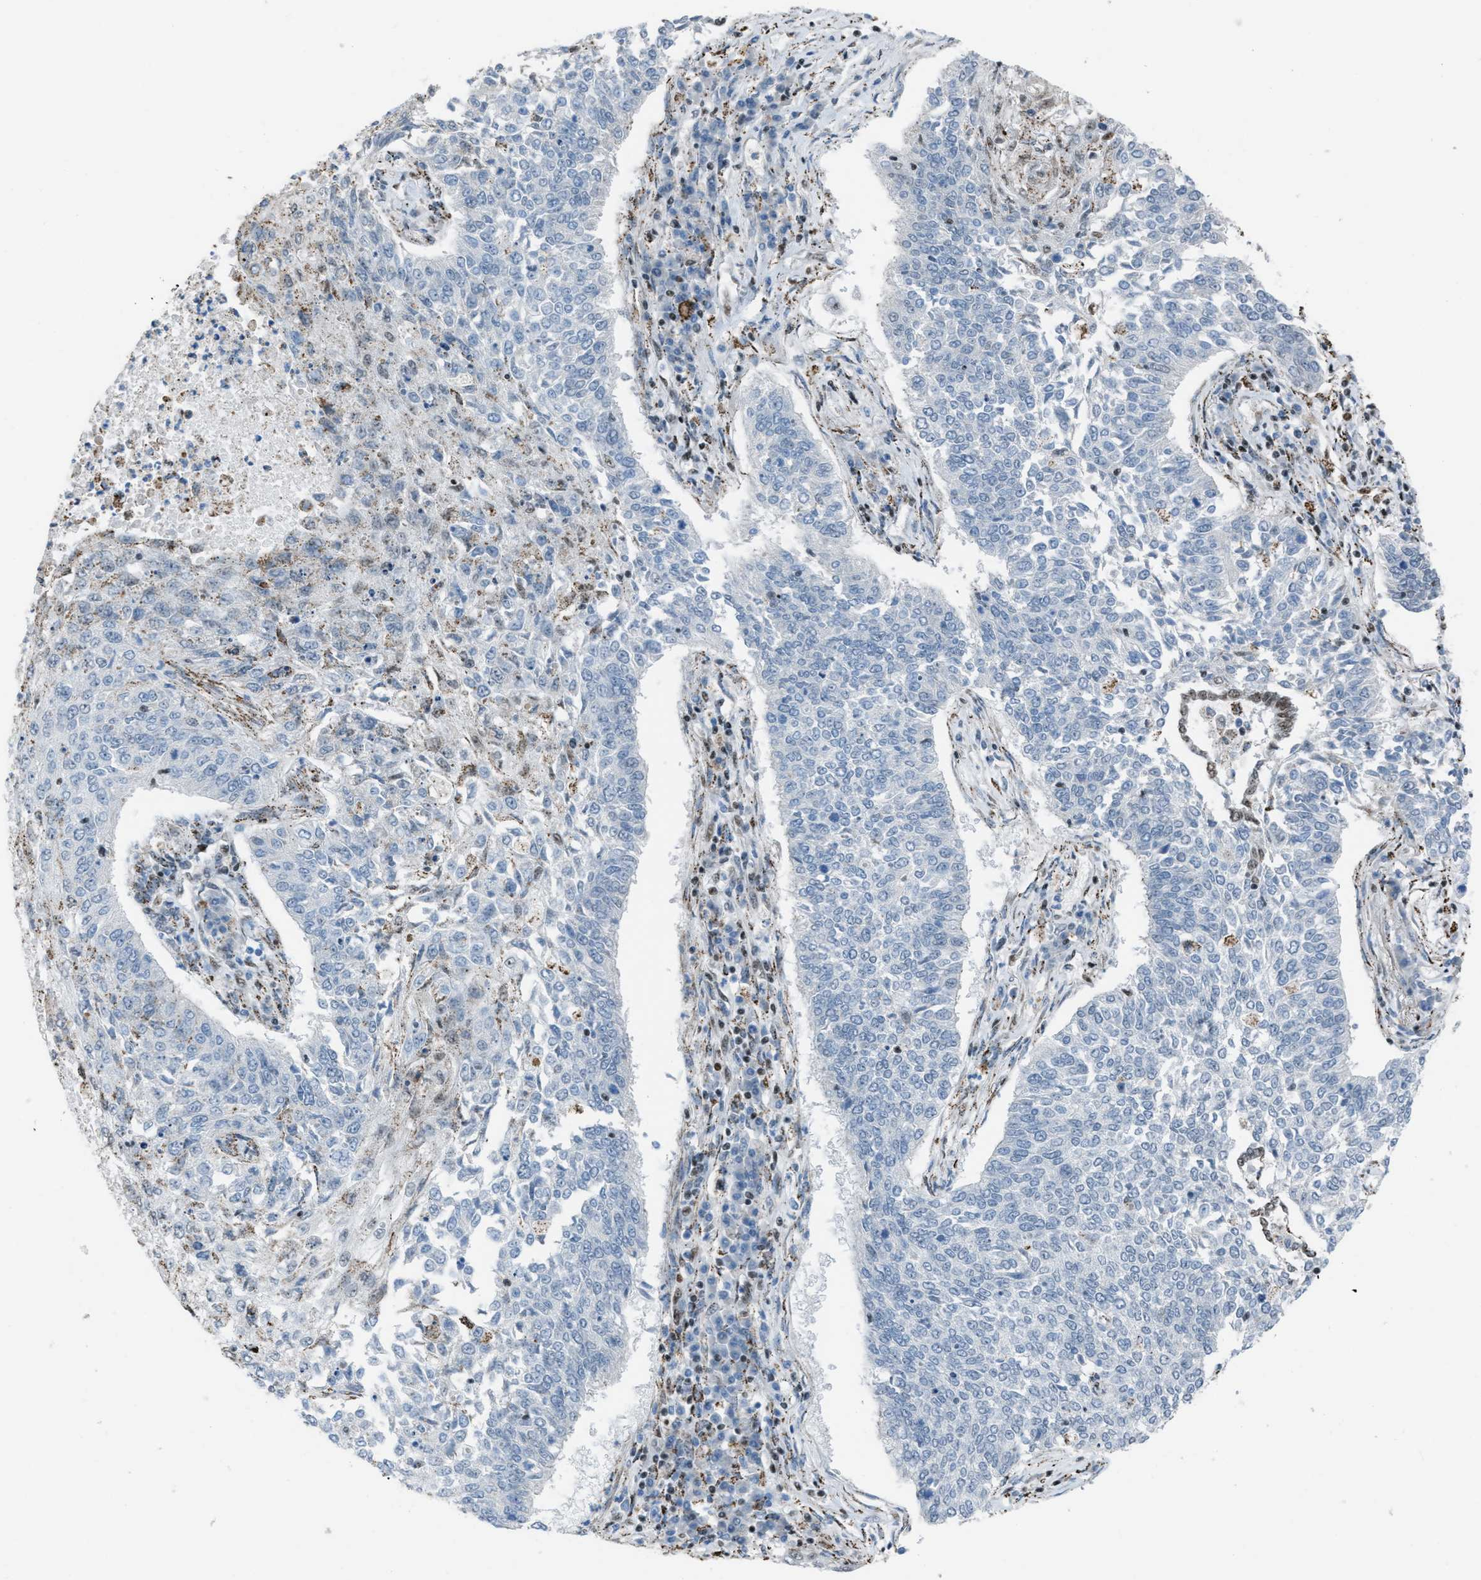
{"staining": {"intensity": "negative", "quantity": "none", "location": "none"}, "tissue": "lung cancer", "cell_type": "Tumor cells", "image_type": "cancer", "snomed": [{"axis": "morphology", "description": "Normal tissue, NOS"}, {"axis": "morphology", "description": "Squamous cell carcinoma, NOS"}, {"axis": "topography", "description": "Cartilage tissue"}, {"axis": "topography", "description": "Bronchus"}, {"axis": "topography", "description": "Lung"}], "caption": "Tumor cells are negative for protein expression in human lung squamous cell carcinoma. (Immunohistochemistry, brightfield microscopy, high magnification).", "gene": "SLFN5", "patient": {"sex": "female", "age": 49}}